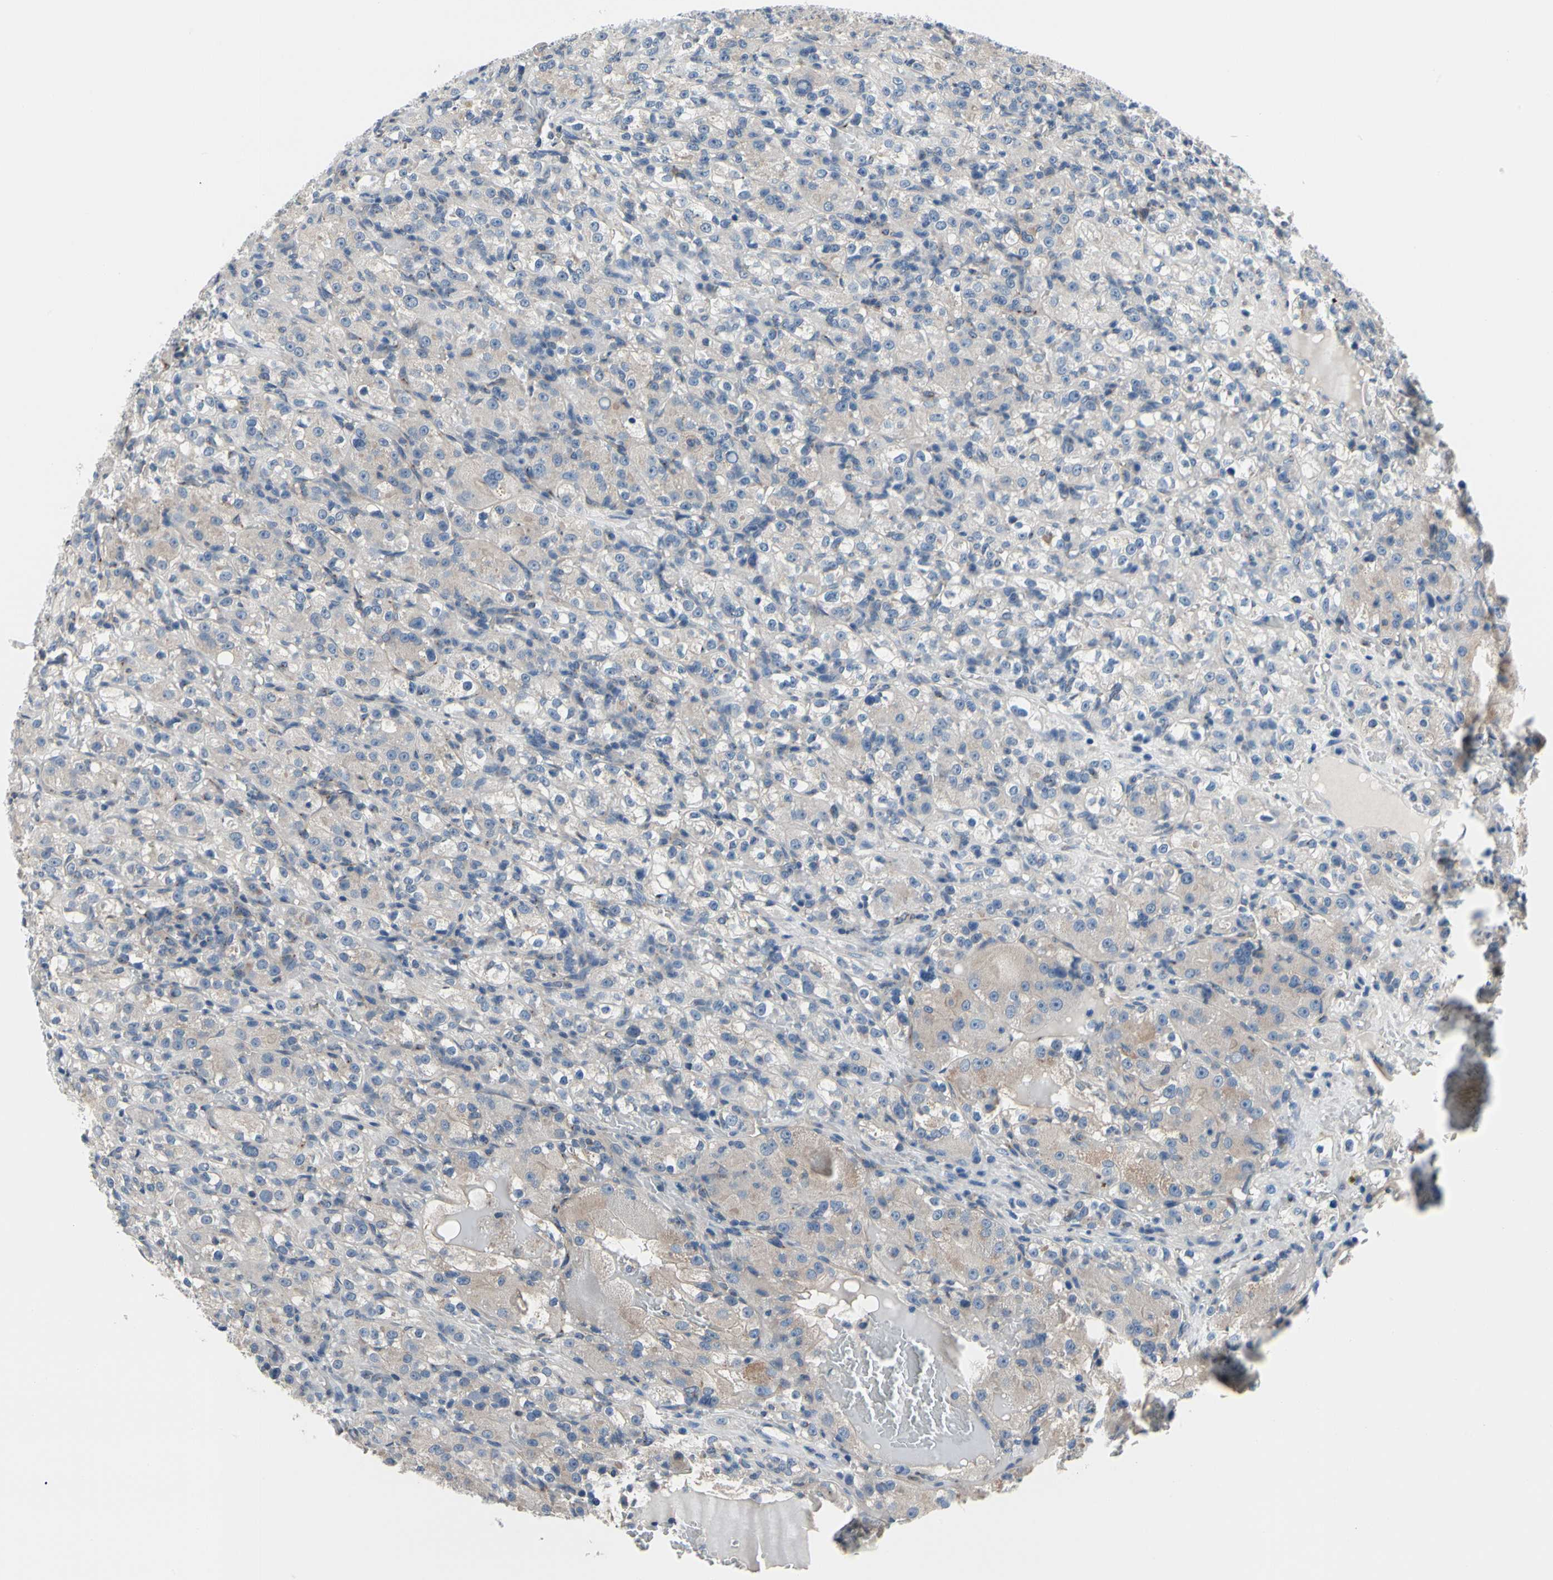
{"staining": {"intensity": "weak", "quantity": "<25%", "location": "cytoplasmic/membranous"}, "tissue": "renal cancer", "cell_type": "Tumor cells", "image_type": "cancer", "snomed": [{"axis": "morphology", "description": "Normal tissue, NOS"}, {"axis": "morphology", "description": "Adenocarcinoma, NOS"}, {"axis": "topography", "description": "Kidney"}], "caption": "Tumor cells are negative for brown protein staining in renal adenocarcinoma.", "gene": "PRKAR2B", "patient": {"sex": "male", "age": 61}}